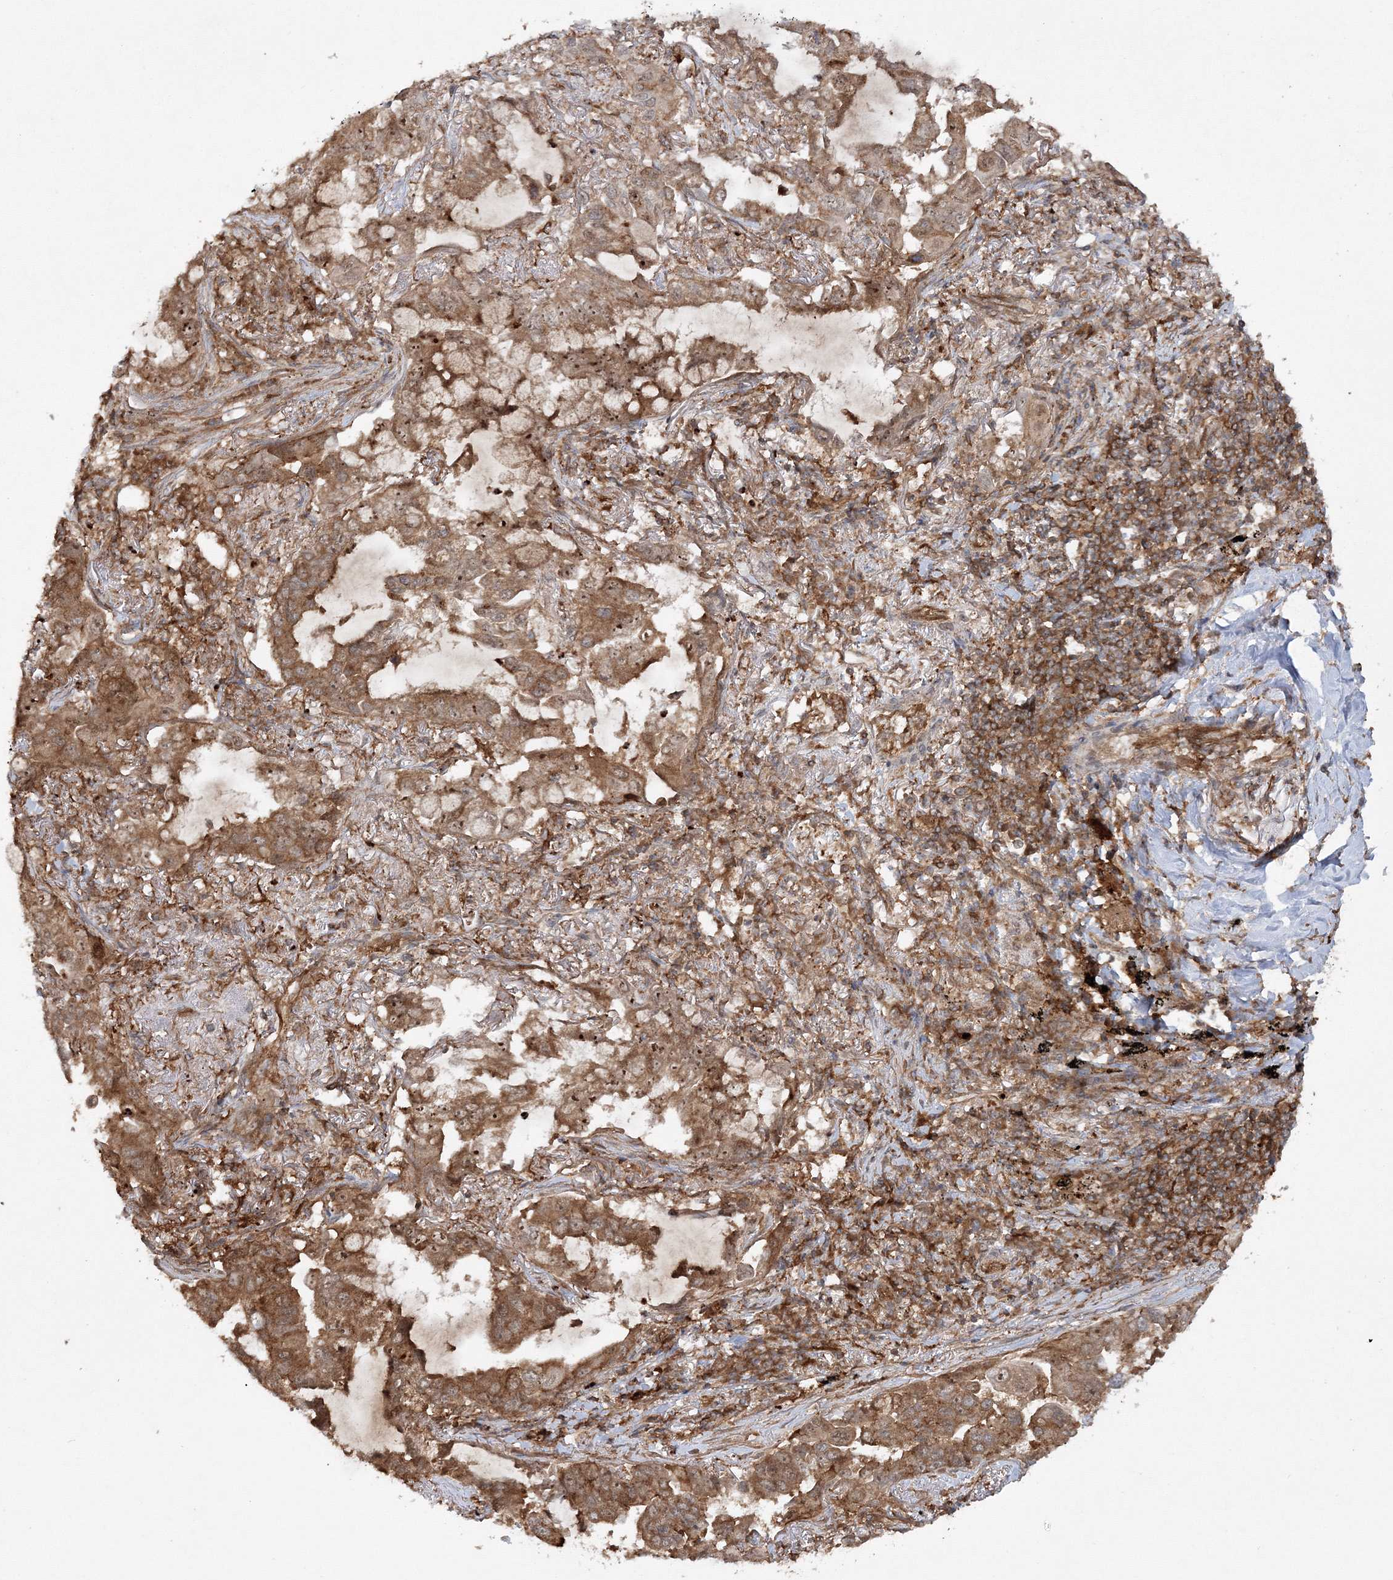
{"staining": {"intensity": "moderate", "quantity": ">75%", "location": "cytoplasmic/membranous"}, "tissue": "lung cancer", "cell_type": "Tumor cells", "image_type": "cancer", "snomed": [{"axis": "morphology", "description": "Adenocarcinoma, NOS"}, {"axis": "topography", "description": "Lung"}], "caption": "Protein staining demonstrates moderate cytoplasmic/membranous expression in approximately >75% of tumor cells in lung cancer (adenocarcinoma).", "gene": "WDR37", "patient": {"sex": "male", "age": 64}}